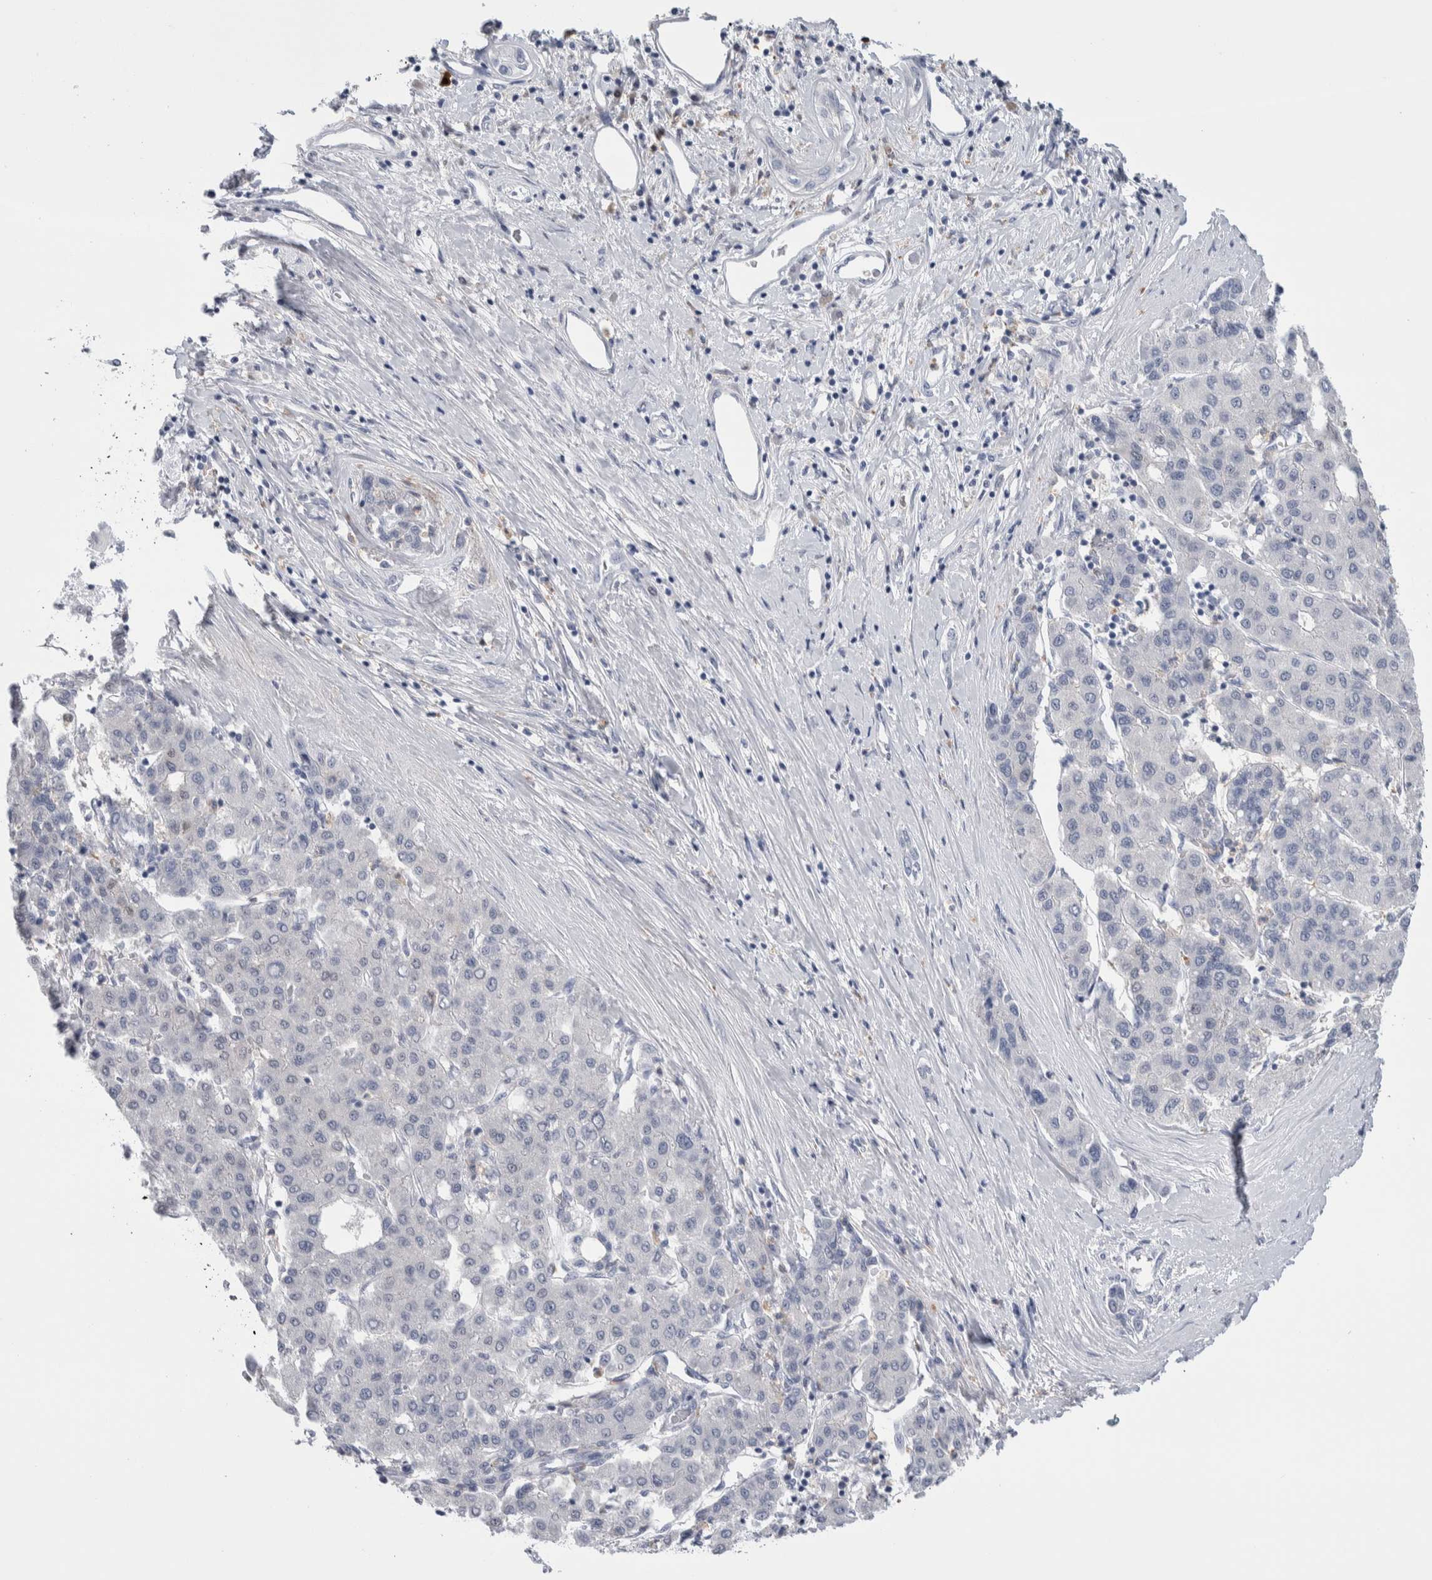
{"staining": {"intensity": "negative", "quantity": "none", "location": "none"}, "tissue": "liver cancer", "cell_type": "Tumor cells", "image_type": "cancer", "snomed": [{"axis": "morphology", "description": "Carcinoma, Hepatocellular, NOS"}, {"axis": "topography", "description": "Liver"}], "caption": "High magnification brightfield microscopy of liver cancer (hepatocellular carcinoma) stained with DAB (brown) and counterstained with hematoxylin (blue): tumor cells show no significant positivity.", "gene": "LURAP1L", "patient": {"sex": "male", "age": 65}}